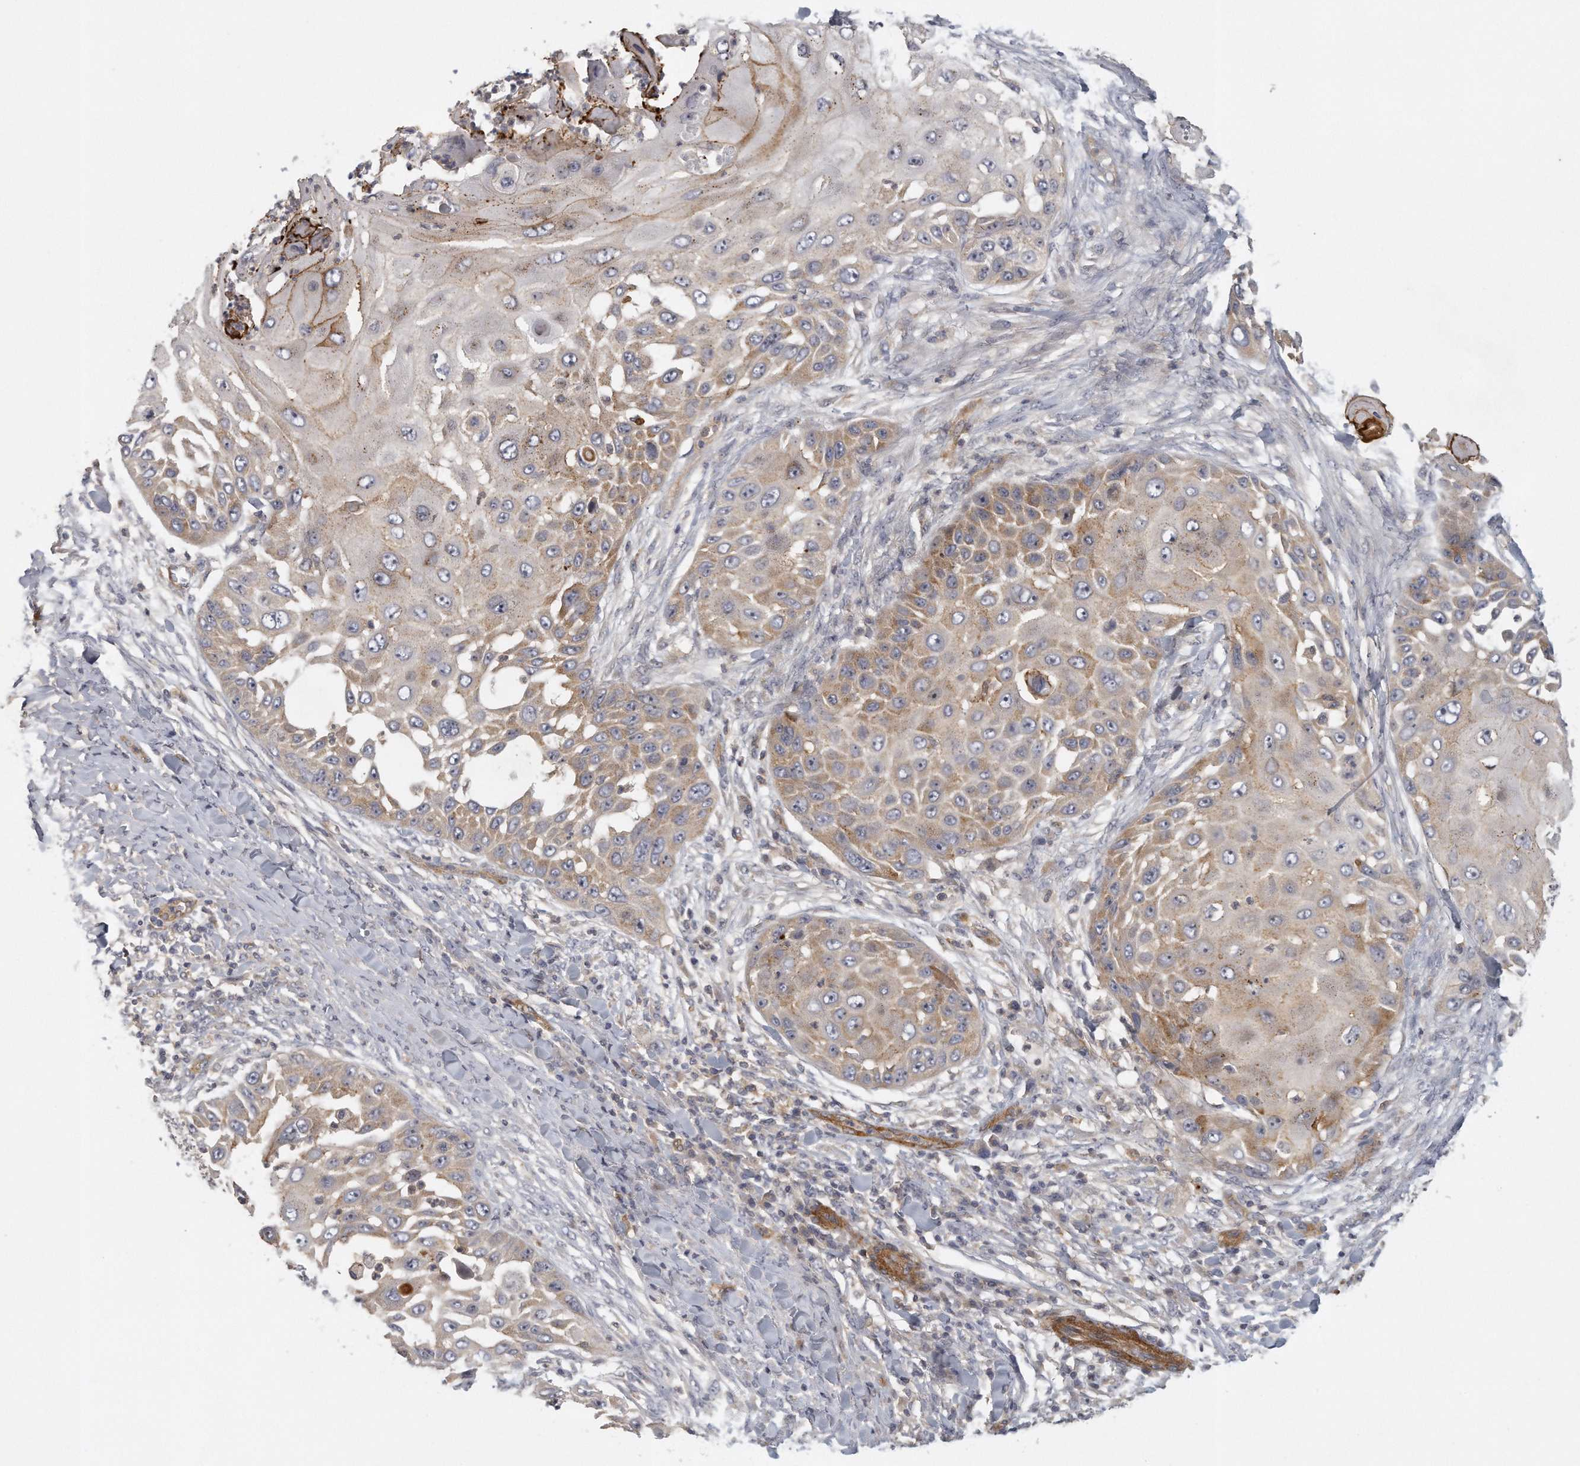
{"staining": {"intensity": "moderate", "quantity": "<25%", "location": "cytoplasmic/membranous"}, "tissue": "skin cancer", "cell_type": "Tumor cells", "image_type": "cancer", "snomed": [{"axis": "morphology", "description": "Squamous cell carcinoma, NOS"}, {"axis": "topography", "description": "Skin"}], "caption": "Moderate cytoplasmic/membranous protein expression is present in about <25% of tumor cells in skin squamous cell carcinoma.", "gene": "MTERF4", "patient": {"sex": "female", "age": 44}}